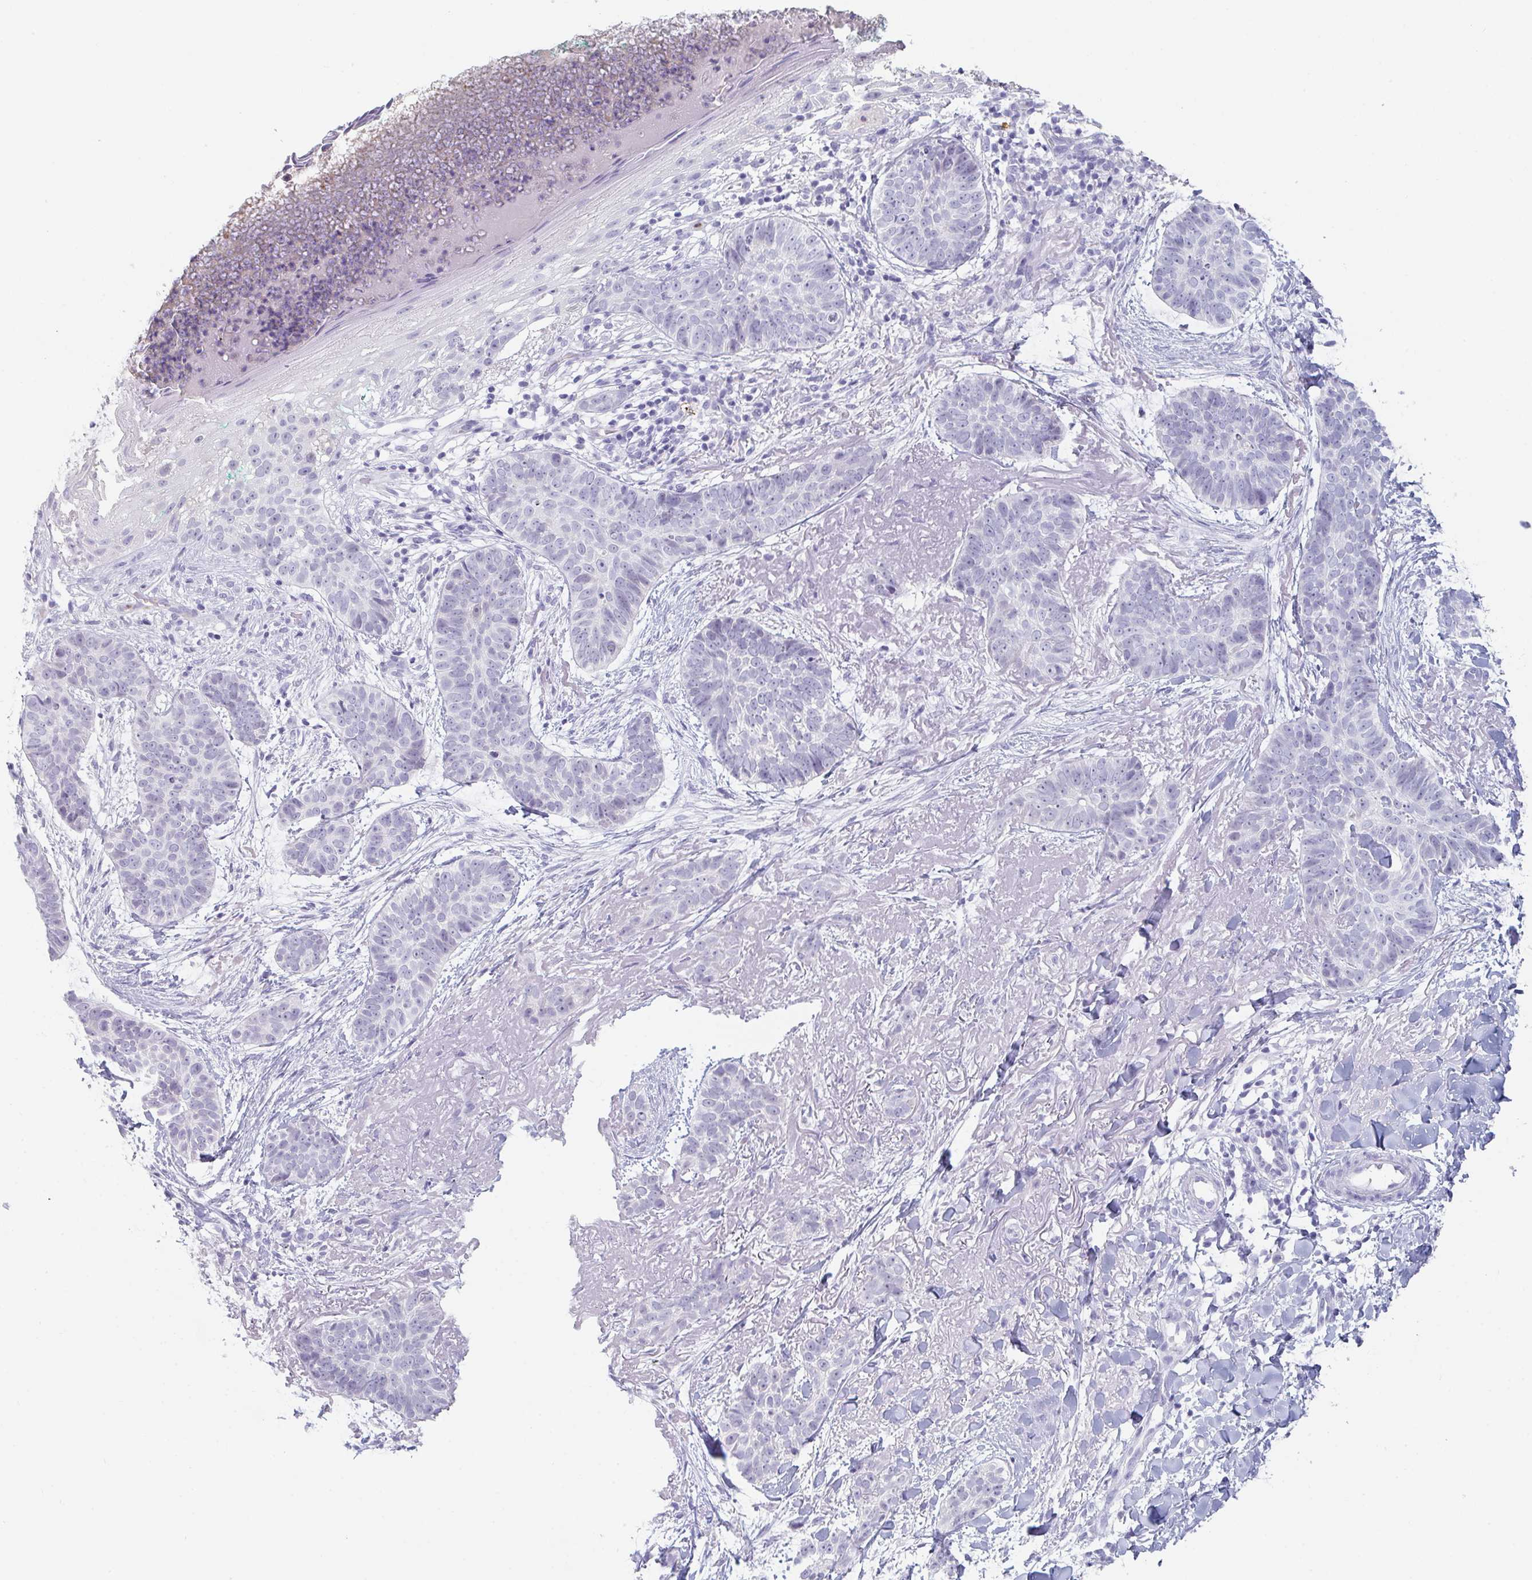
{"staining": {"intensity": "negative", "quantity": "none", "location": "none"}, "tissue": "skin cancer", "cell_type": "Tumor cells", "image_type": "cancer", "snomed": [{"axis": "morphology", "description": "Basal cell carcinoma"}, {"axis": "topography", "description": "Skin"}, {"axis": "topography", "description": "Skin of face"}, {"axis": "topography", "description": "Skin of nose"}], "caption": "High power microscopy photomicrograph of an IHC image of basal cell carcinoma (skin), revealing no significant positivity in tumor cells.", "gene": "RUBCN", "patient": {"sex": "female", "age": 86}}